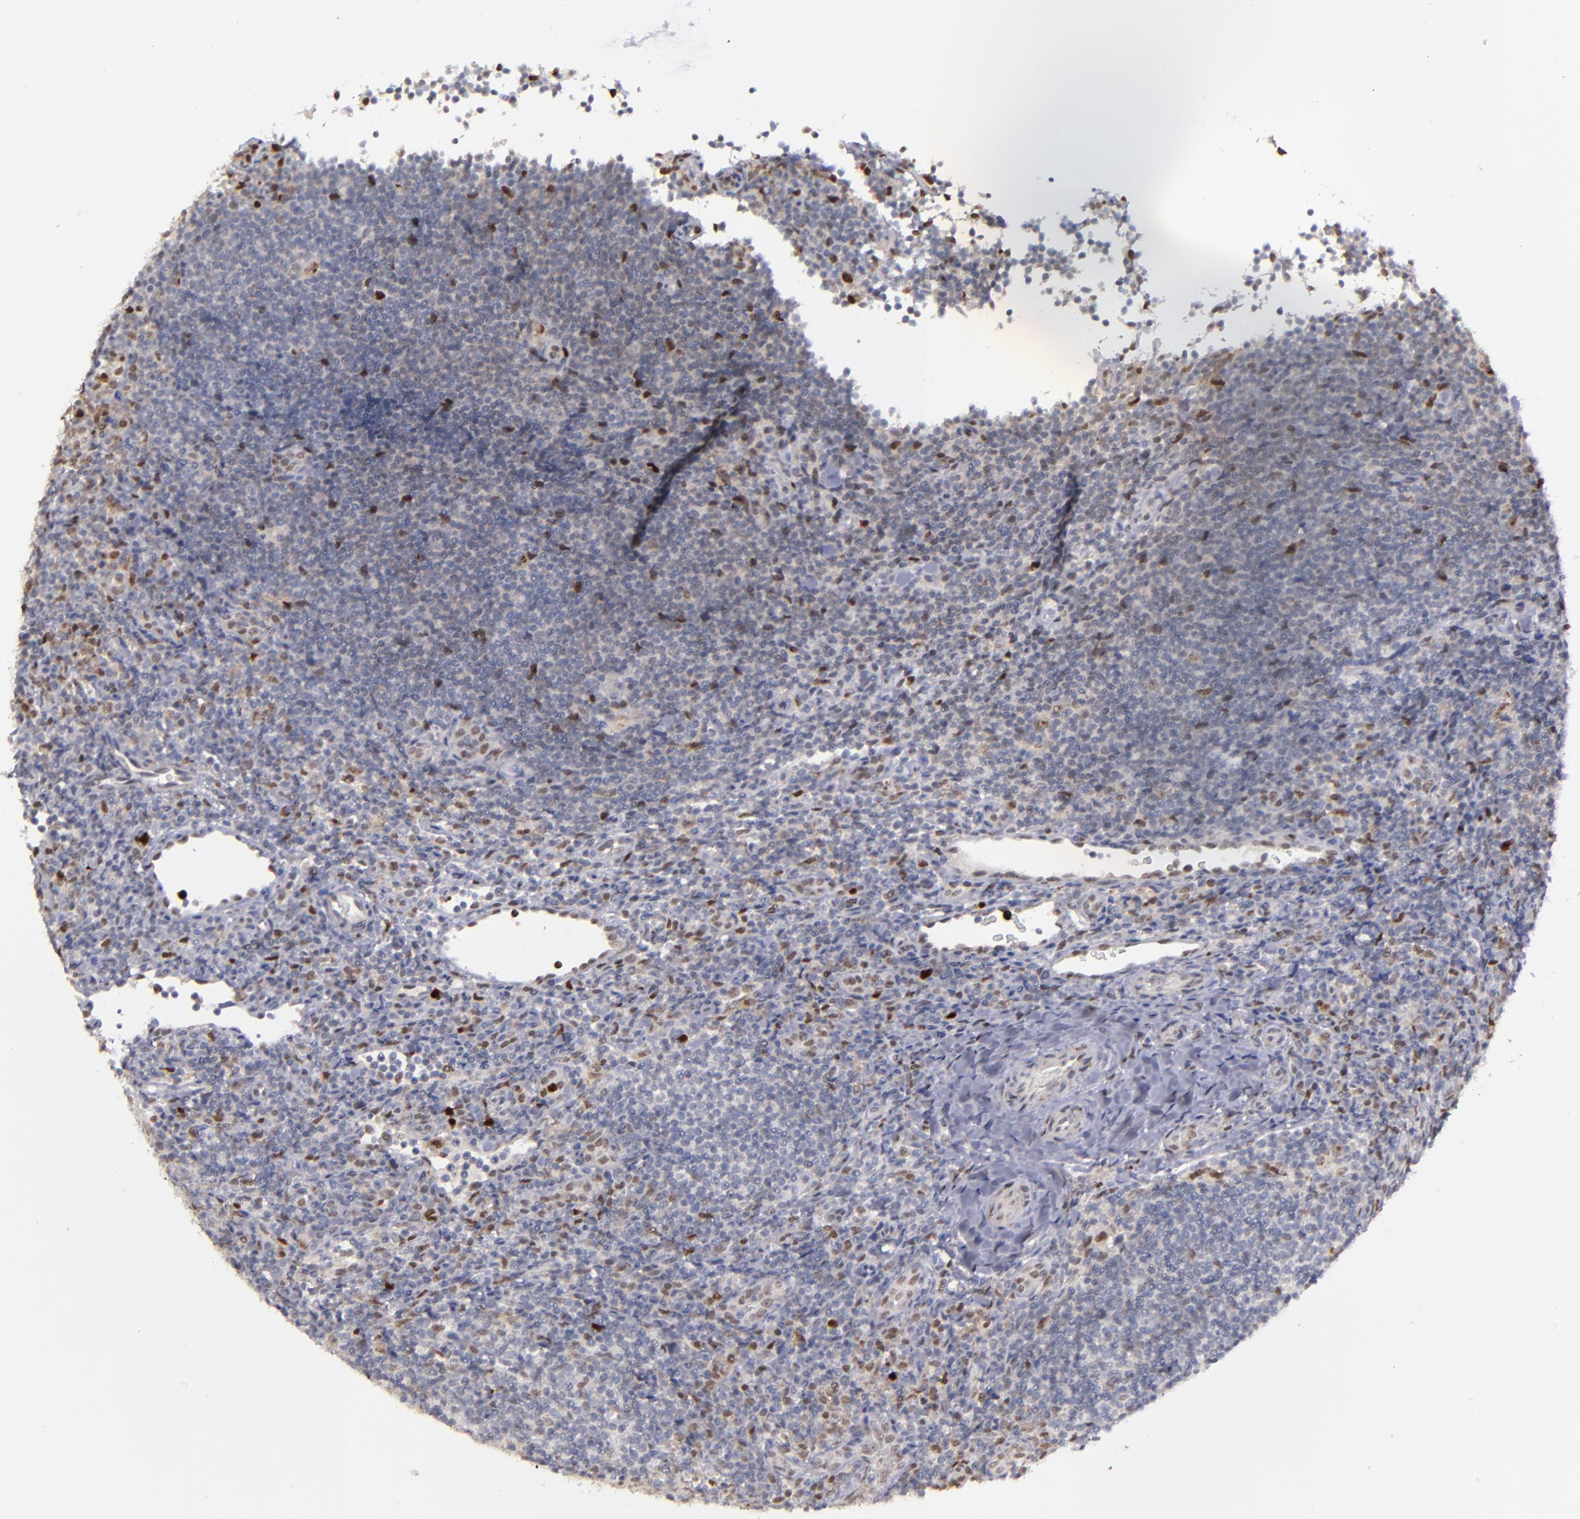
{"staining": {"intensity": "negative", "quantity": "none", "location": "none"}, "tissue": "lymphoma", "cell_type": "Tumor cells", "image_type": "cancer", "snomed": [{"axis": "morphology", "description": "Malignant lymphoma, non-Hodgkin's type, Low grade"}, {"axis": "topography", "description": "Lymph node"}], "caption": "DAB (3,3'-diaminobenzidine) immunohistochemical staining of malignant lymphoma, non-Hodgkin's type (low-grade) shows no significant staining in tumor cells.", "gene": "RREB1", "patient": {"sex": "female", "age": 76}}